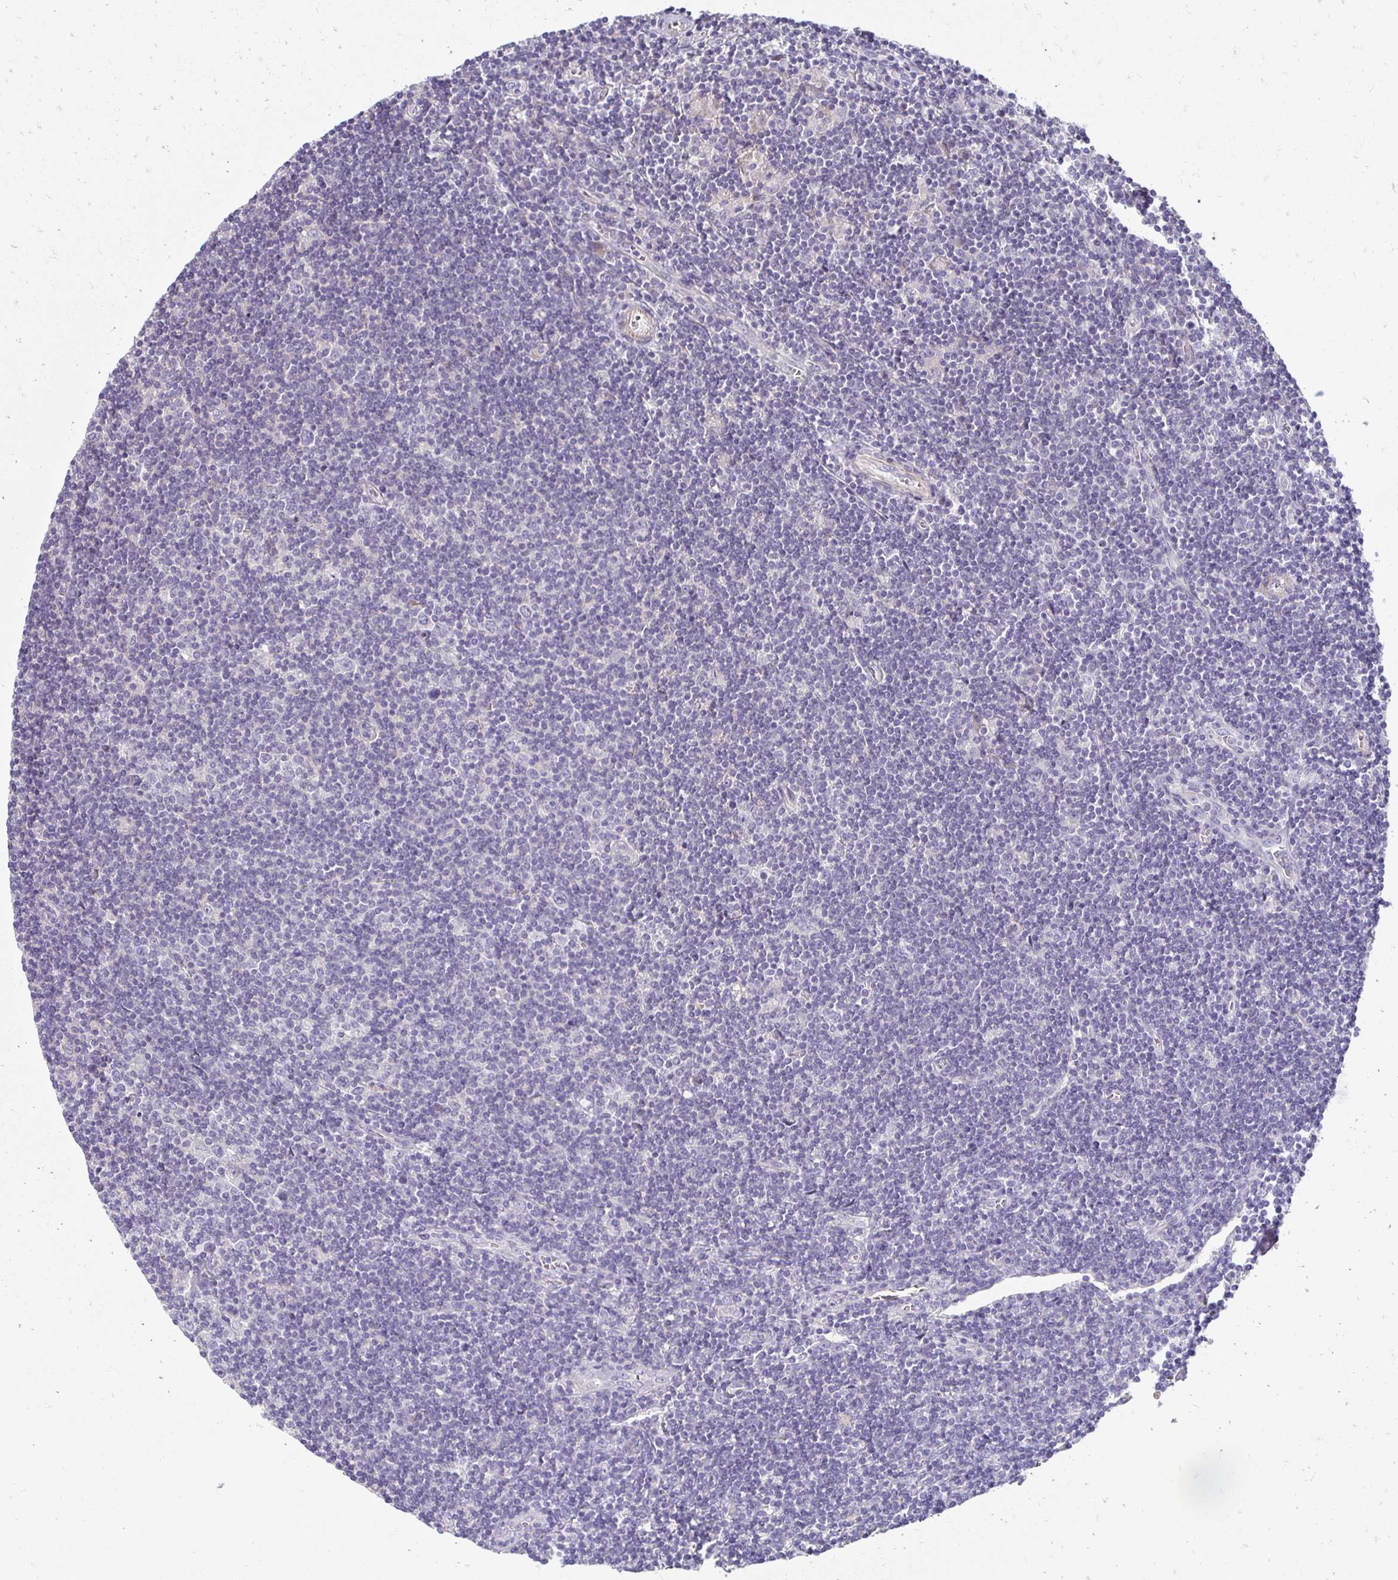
{"staining": {"intensity": "negative", "quantity": "none", "location": "none"}, "tissue": "lymphoma", "cell_type": "Tumor cells", "image_type": "cancer", "snomed": [{"axis": "morphology", "description": "Hodgkin's disease, NOS"}, {"axis": "topography", "description": "Lymph node"}], "caption": "Protein analysis of Hodgkin's disease reveals no significant positivity in tumor cells. (Brightfield microscopy of DAB immunohistochemistry (IHC) at high magnification).", "gene": "AKAP6", "patient": {"sex": "male", "age": 40}}